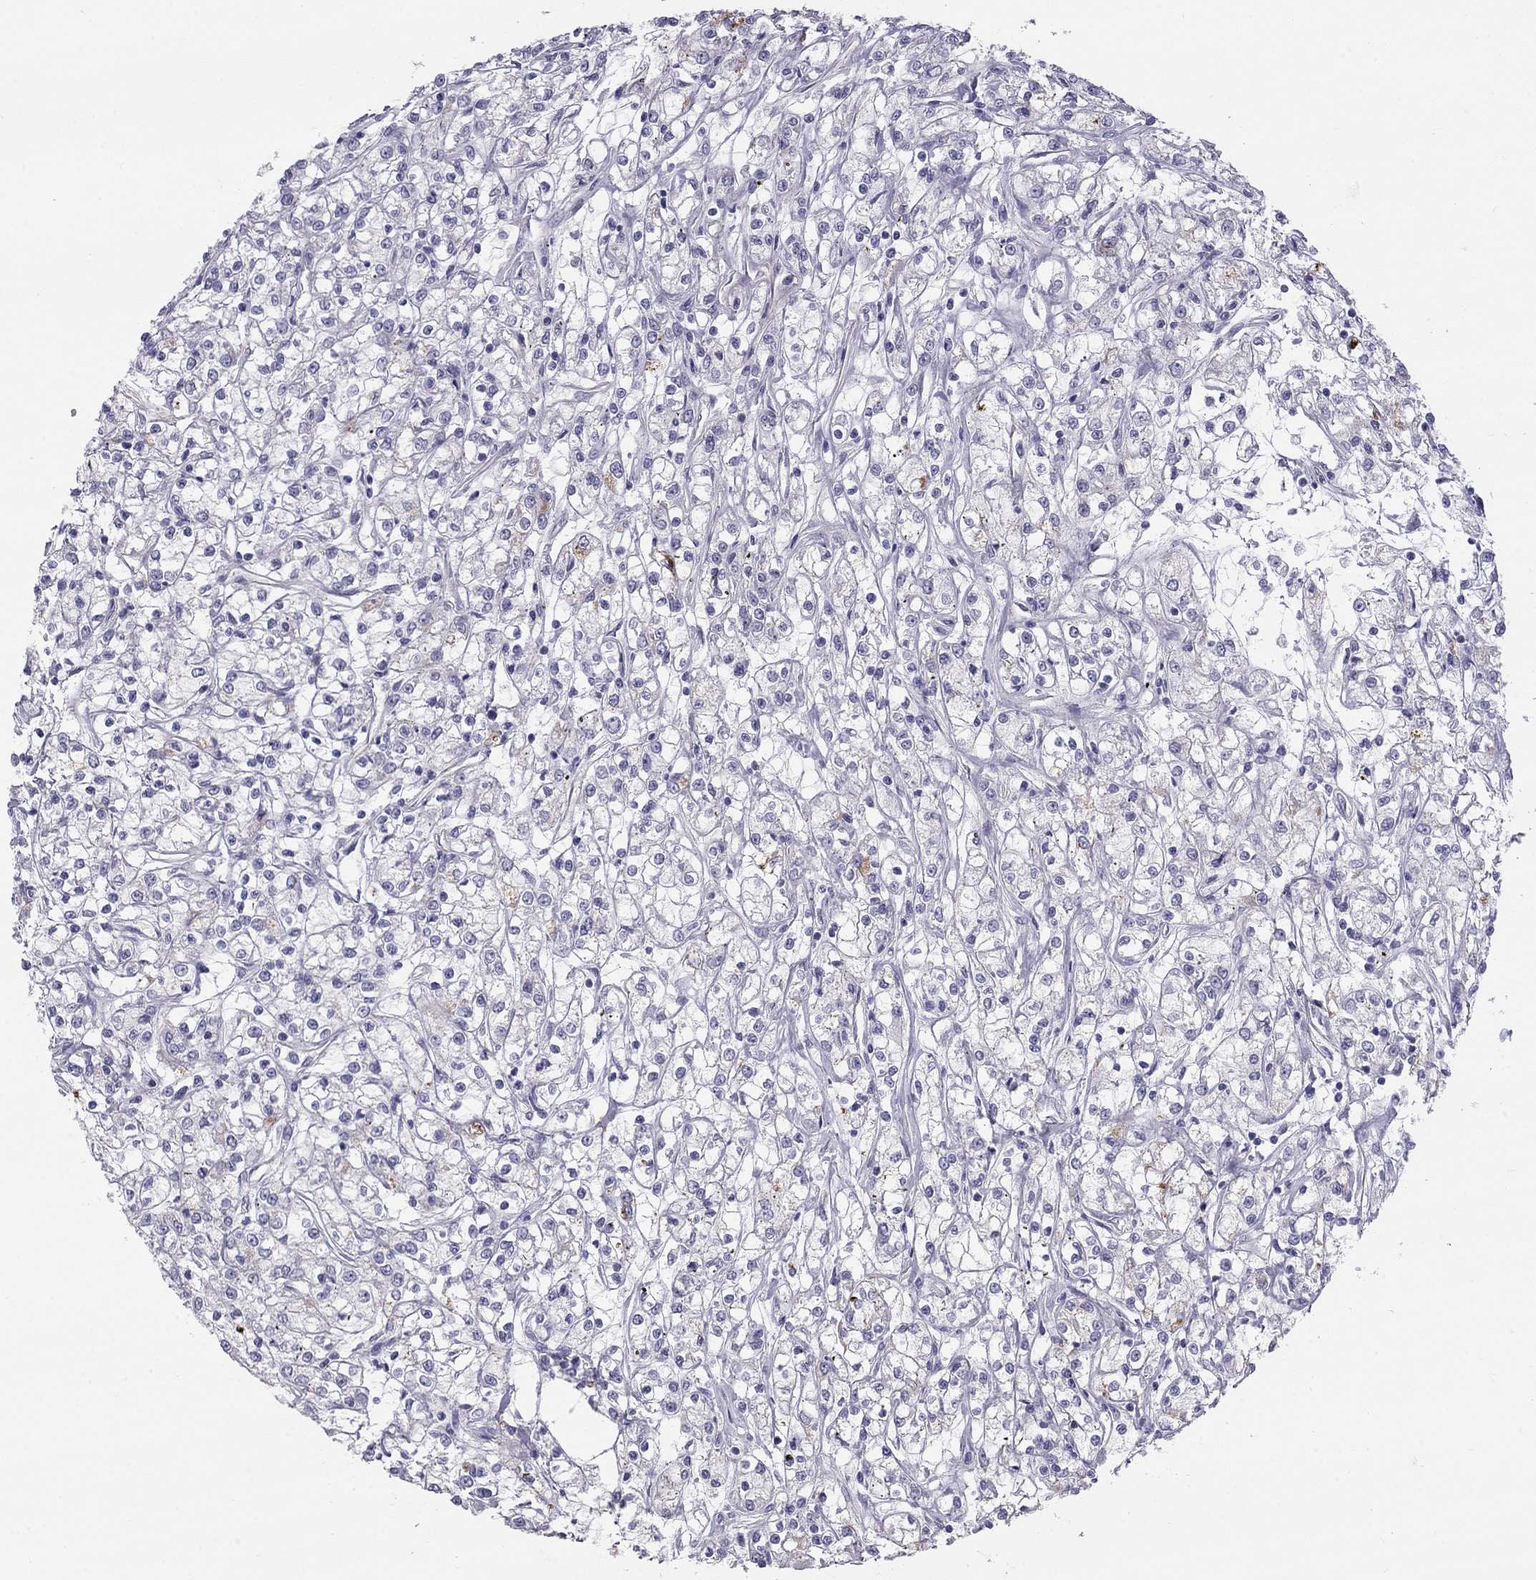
{"staining": {"intensity": "negative", "quantity": "none", "location": "none"}, "tissue": "renal cancer", "cell_type": "Tumor cells", "image_type": "cancer", "snomed": [{"axis": "morphology", "description": "Adenocarcinoma, NOS"}, {"axis": "topography", "description": "Kidney"}], "caption": "DAB immunohistochemical staining of renal cancer displays no significant staining in tumor cells. (Brightfield microscopy of DAB (3,3'-diaminobenzidine) IHC at high magnification).", "gene": "TDRD6", "patient": {"sex": "female", "age": 59}}